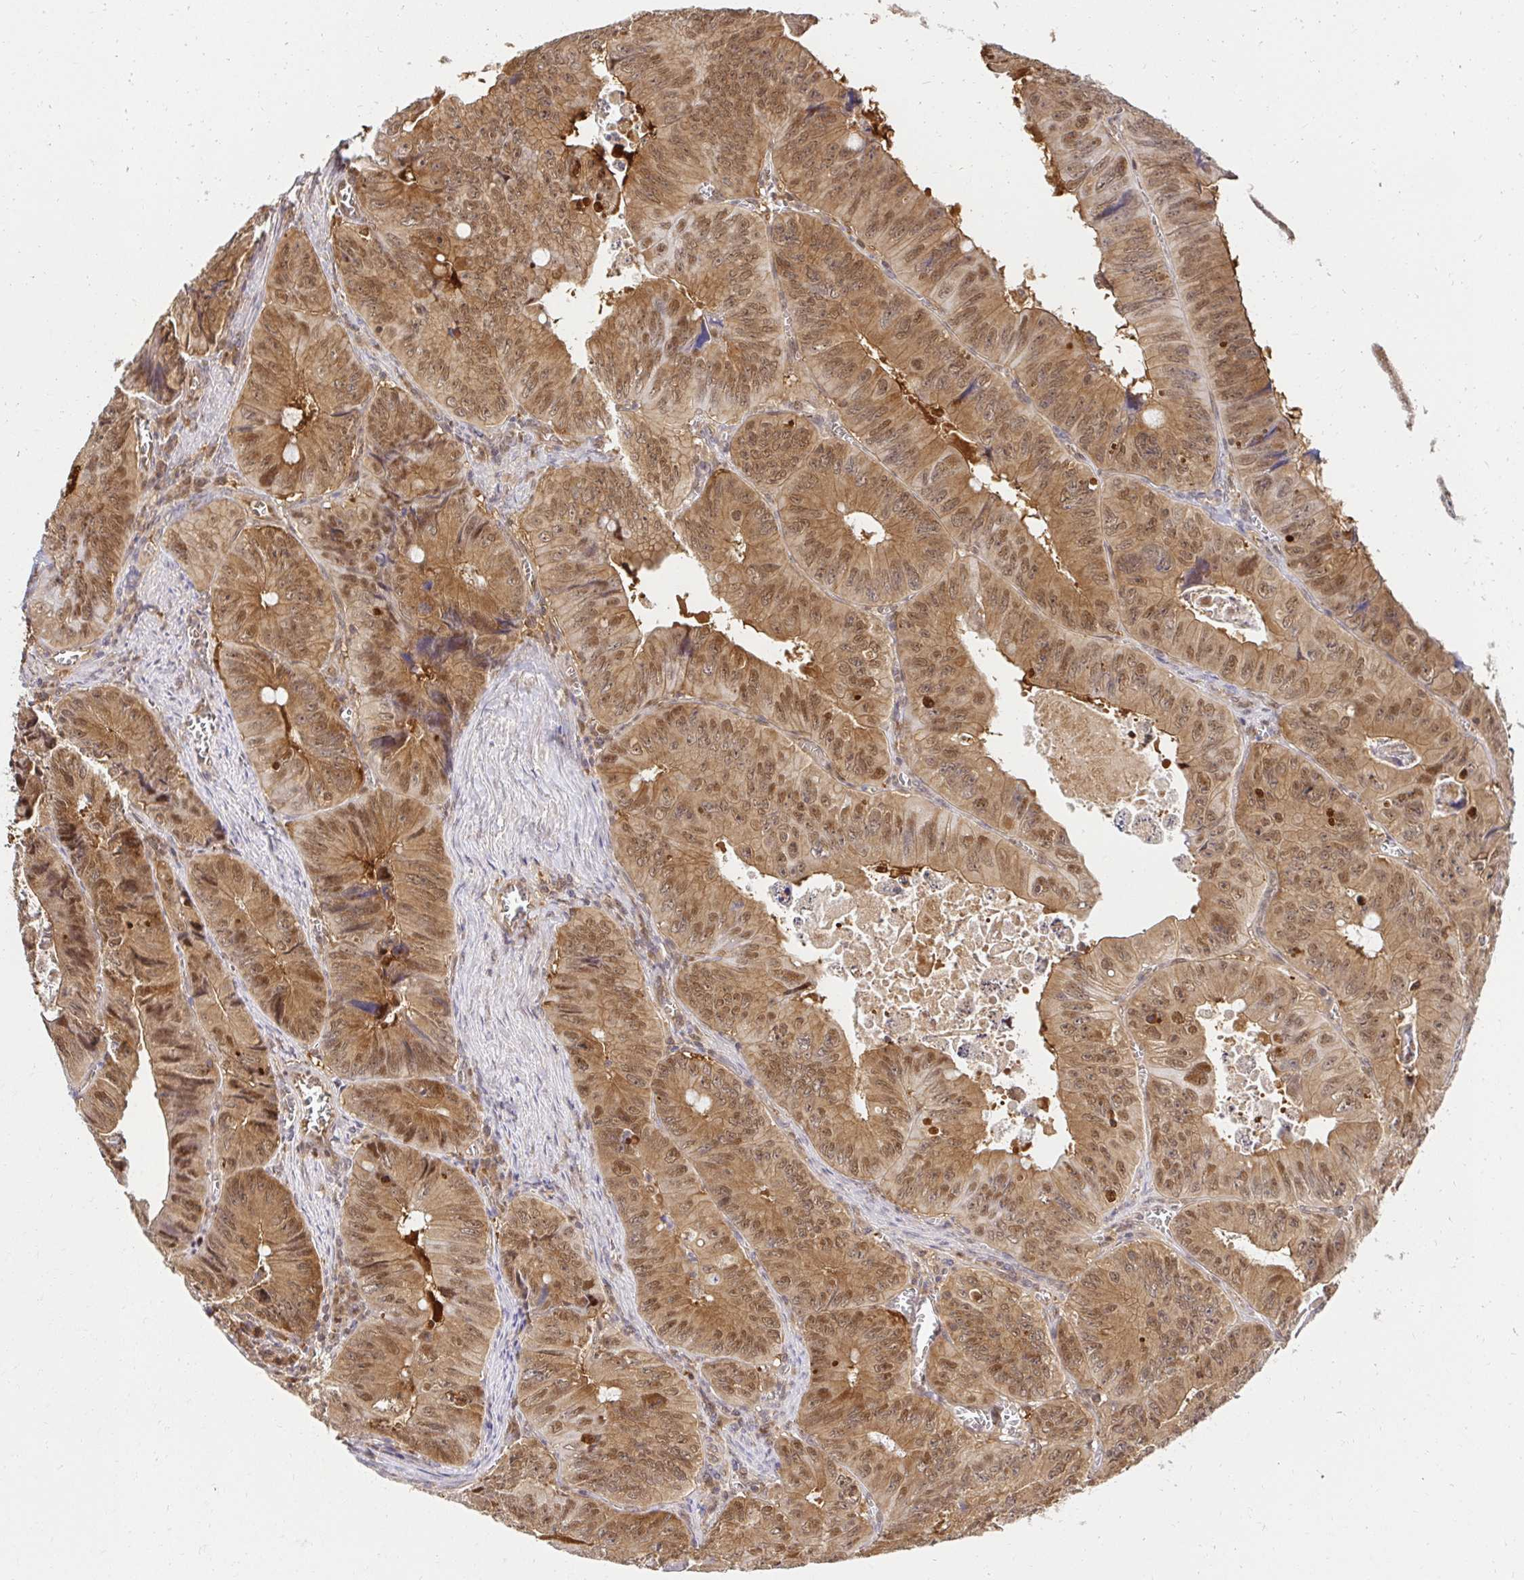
{"staining": {"intensity": "moderate", "quantity": ">75%", "location": "cytoplasmic/membranous,nuclear"}, "tissue": "colorectal cancer", "cell_type": "Tumor cells", "image_type": "cancer", "snomed": [{"axis": "morphology", "description": "Adenocarcinoma, NOS"}, {"axis": "topography", "description": "Colon"}], "caption": "Immunohistochemical staining of colorectal cancer displays moderate cytoplasmic/membranous and nuclear protein expression in approximately >75% of tumor cells. (Brightfield microscopy of DAB IHC at high magnification).", "gene": "PSMA4", "patient": {"sex": "female", "age": 84}}